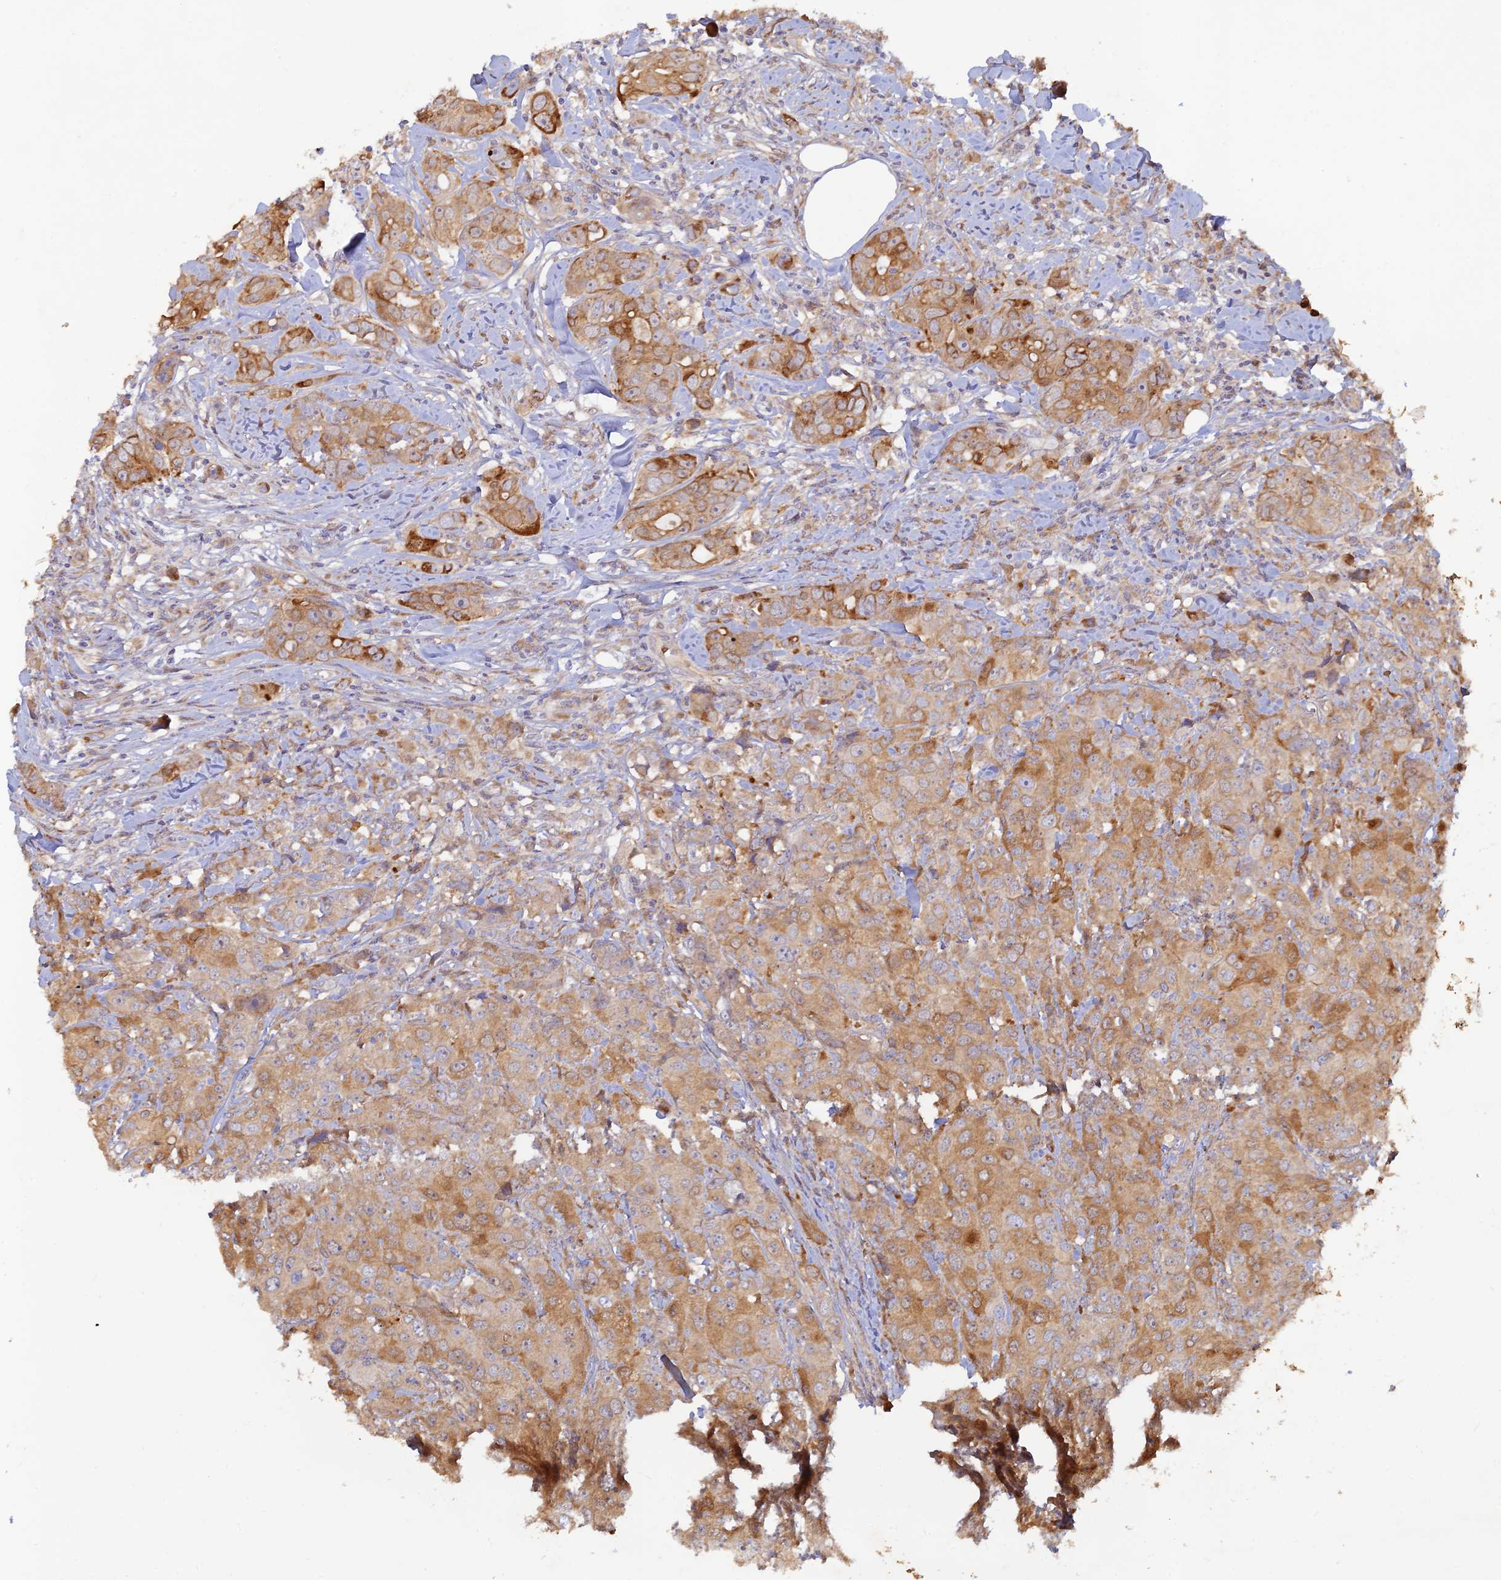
{"staining": {"intensity": "moderate", "quantity": ">75%", "location": "cytoplasmic/membranous"}, "tissue": "breast cancer", "cell_type": "Tumor cells", "image_type": "cancer", "snomed": [{"axis": "morphology", "description": "Duct carcinoma"}, {"axis": "topography", "description": "Breast"}], "caption": "Breast infiltrating ductal carcinoma was stained to show a protein in brown. There is medium levels of moderate cytoplasmic/membranous expression in about >75% of tumor cells. The protein of interest is shown in brown color, while the nuclei are stained blue.", "gene": "GMCL1", "patient": {"sex": "female", "age": 43}}